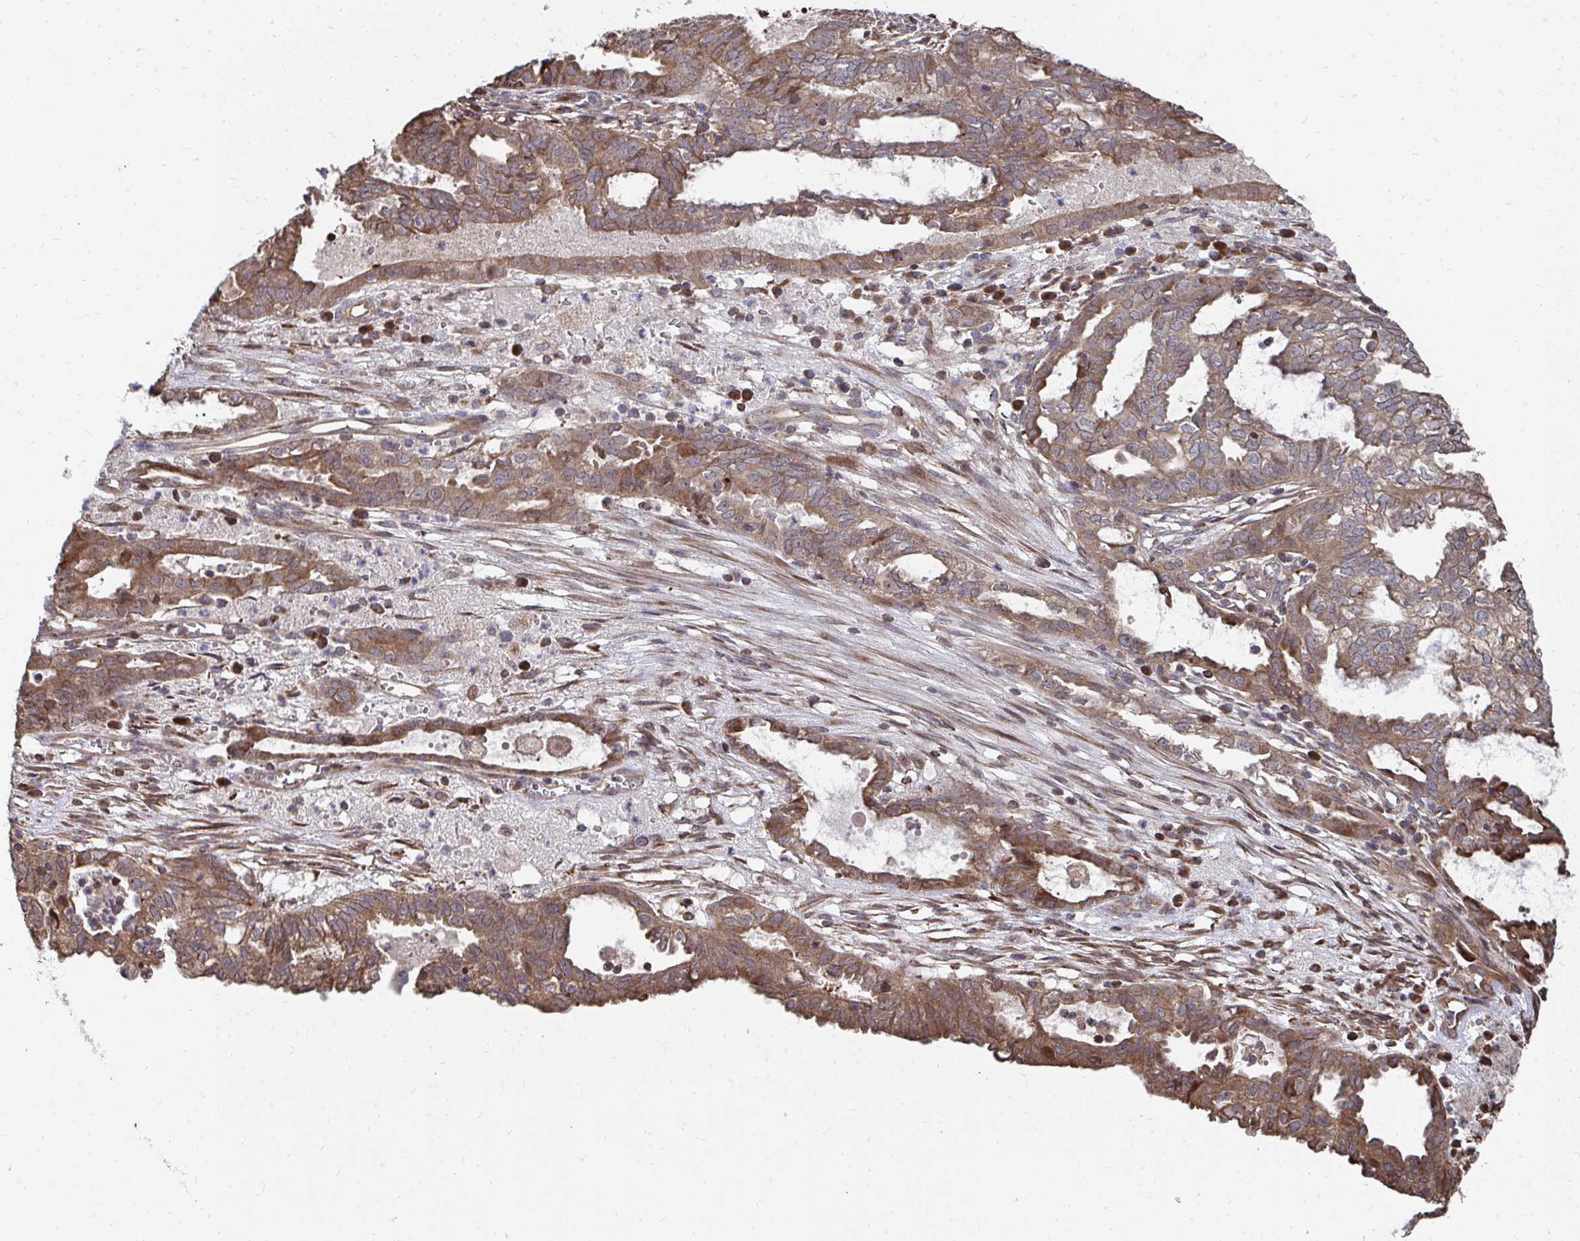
{"staining": {"intensity": "moderate", "quantity": ">75%", "location": "cytoplasmic/membranous"}, "tissue": "ovarian cancer", "cell_type": "Tumor cells", "image_type": "cancer", "snomed": [{"axis": "morphology", "description": "Carcinoma, endometroid"}, {"axis": "topography", "description": "Ovary"}], "caption": "Immunohistochemical staining of ovarian endometroid carcinoma exhibits medium levels of moderate cytoplasmic/membranous staining in approximately >75% of tumor cells.", "gene": "FAM89A", "patient": {"sex": "female", "age": 64}}